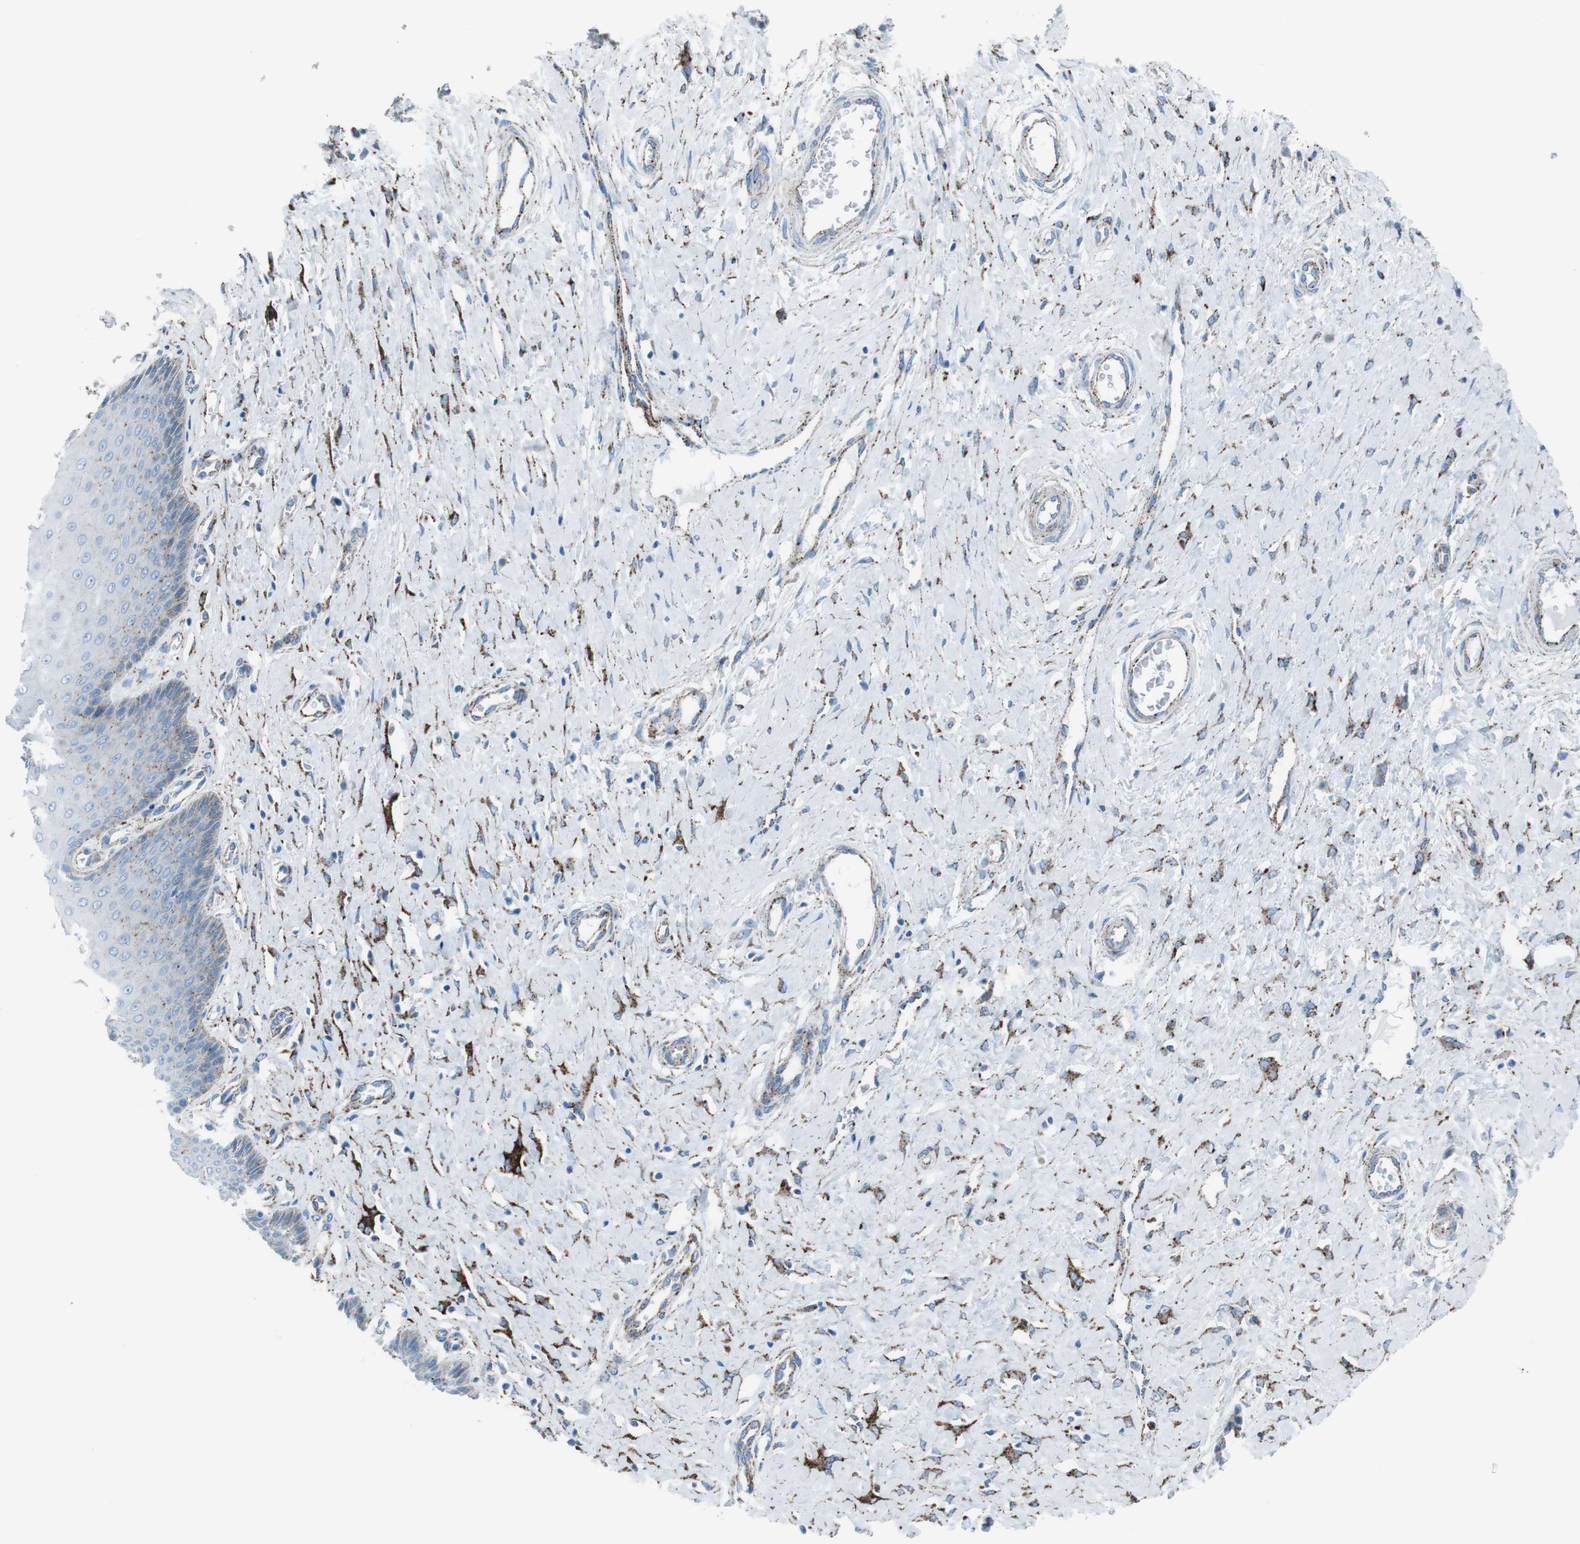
{"staining": {"intensity": "weak", "quantity": ">75%", "location": "cytoplasmic/membranous"}, "tissue": "cervix", "cell_type": "Glandular cells", "image_type": "normal", "snomed": [{"axis": "morphology", "description": "Normal tissue, NOS"}, {"axis": "topography", "description": "Cervix"}], "caption": "A high-resolution histopathology image shows immunohistochemistry (IHC) staining of benign cervix, which demonstrates weak cytoplasmic/membranous staining in about >75% of glandular cells.", "gene": "SCARB2", "patient": {"sex": "female", "age": 55}}